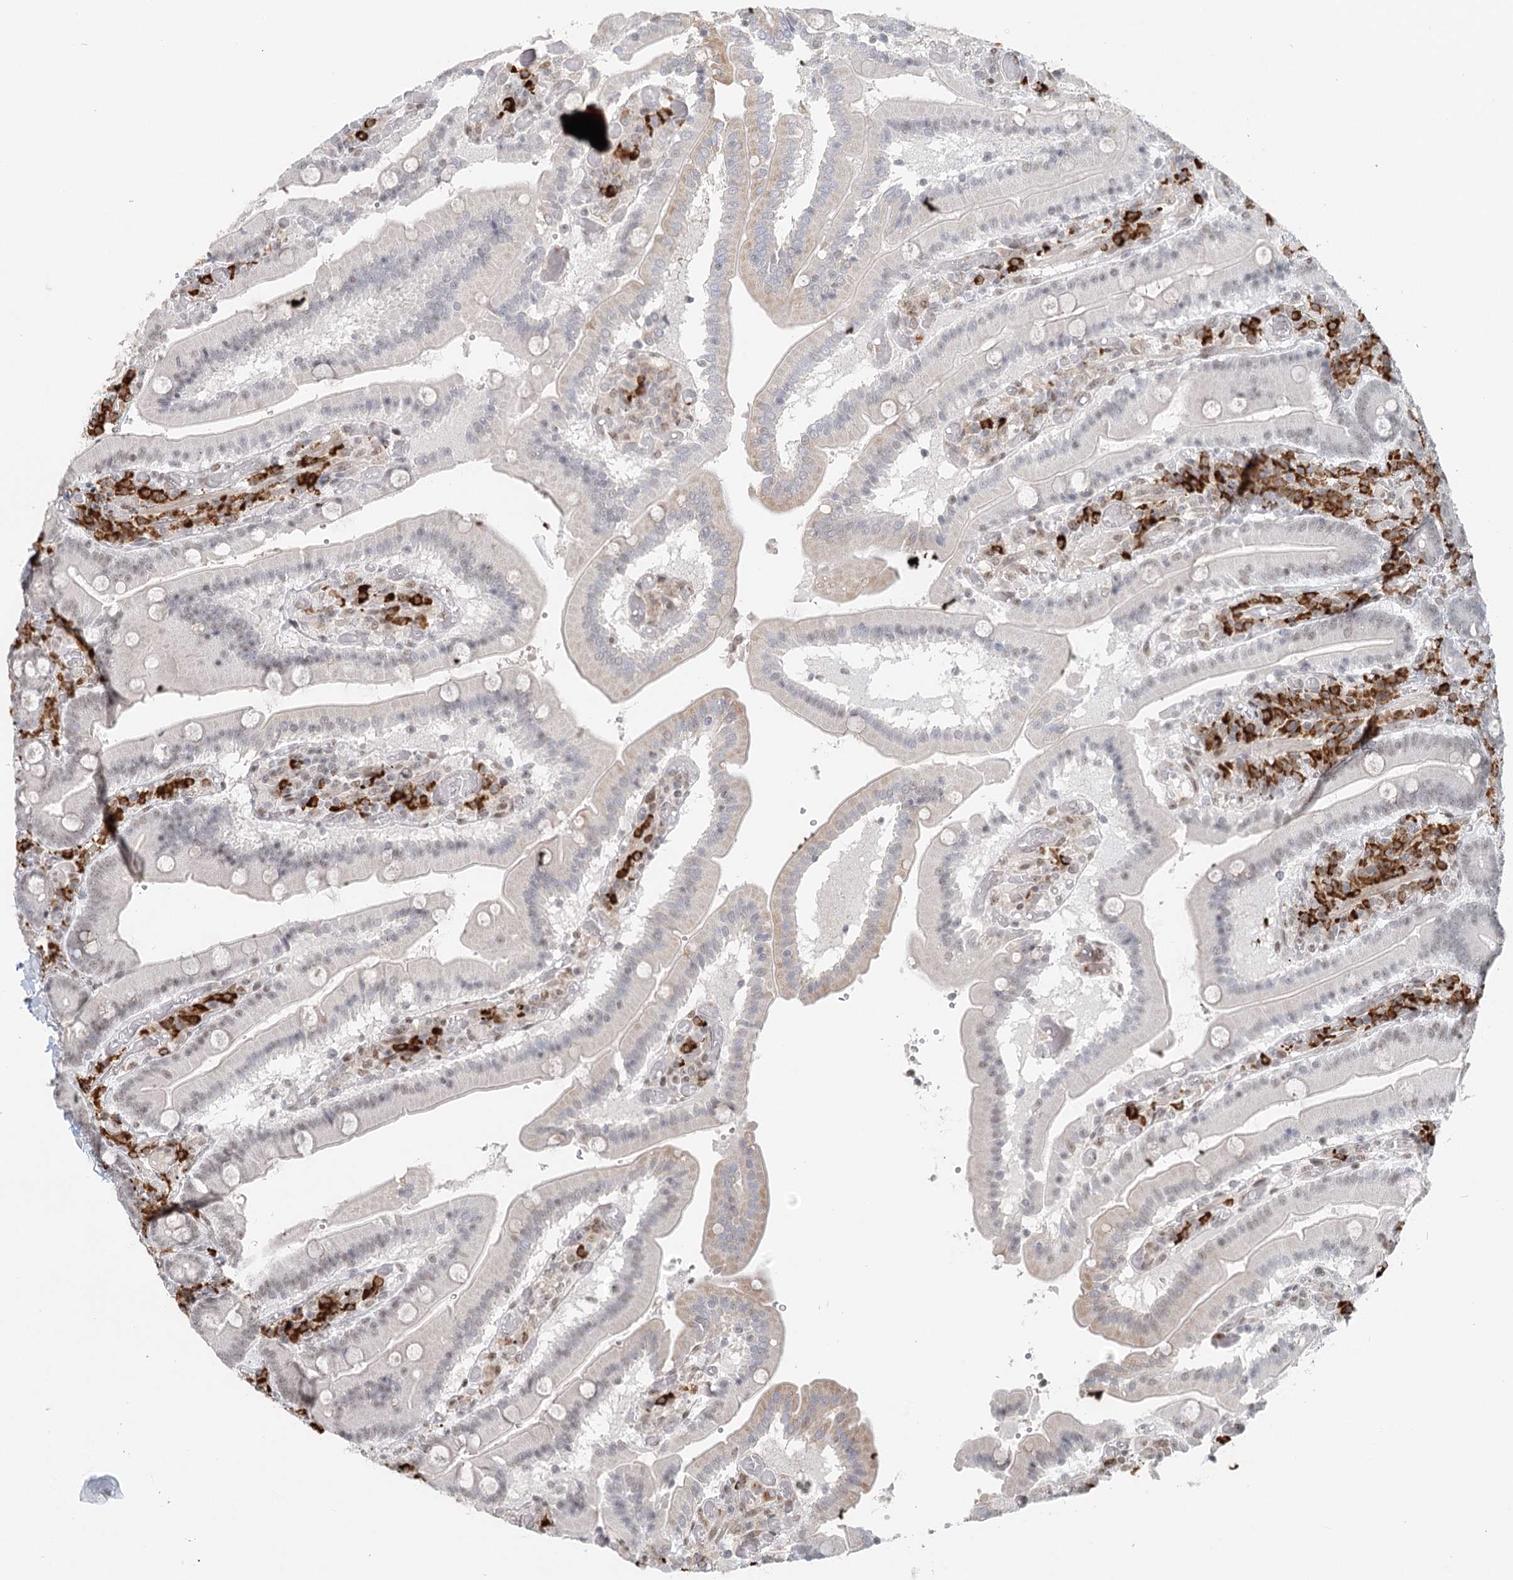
{"staining": {"intensity": "weak", "quantity": "25%-75%", "location": "nuclear"}, "tissue": "duodenum", "cell_type": "Glandular cells", "image_type": "normal", "snomed": [{"axis": "morphology", "description": "Normal tissue, NOS"}, {"axis": "topography", "description": "Duodenum"}], "caption": "DAB immunohistochemical staining of benign duodenum reveals weak nuclear protein expression in about 25%-75% of glandular cells. Immunohistochemistry stains the protein of interest in brown and the nuclei are stained blue.", "gene": "BNIP5", "patient": {"sex": "female", "age": 62}}